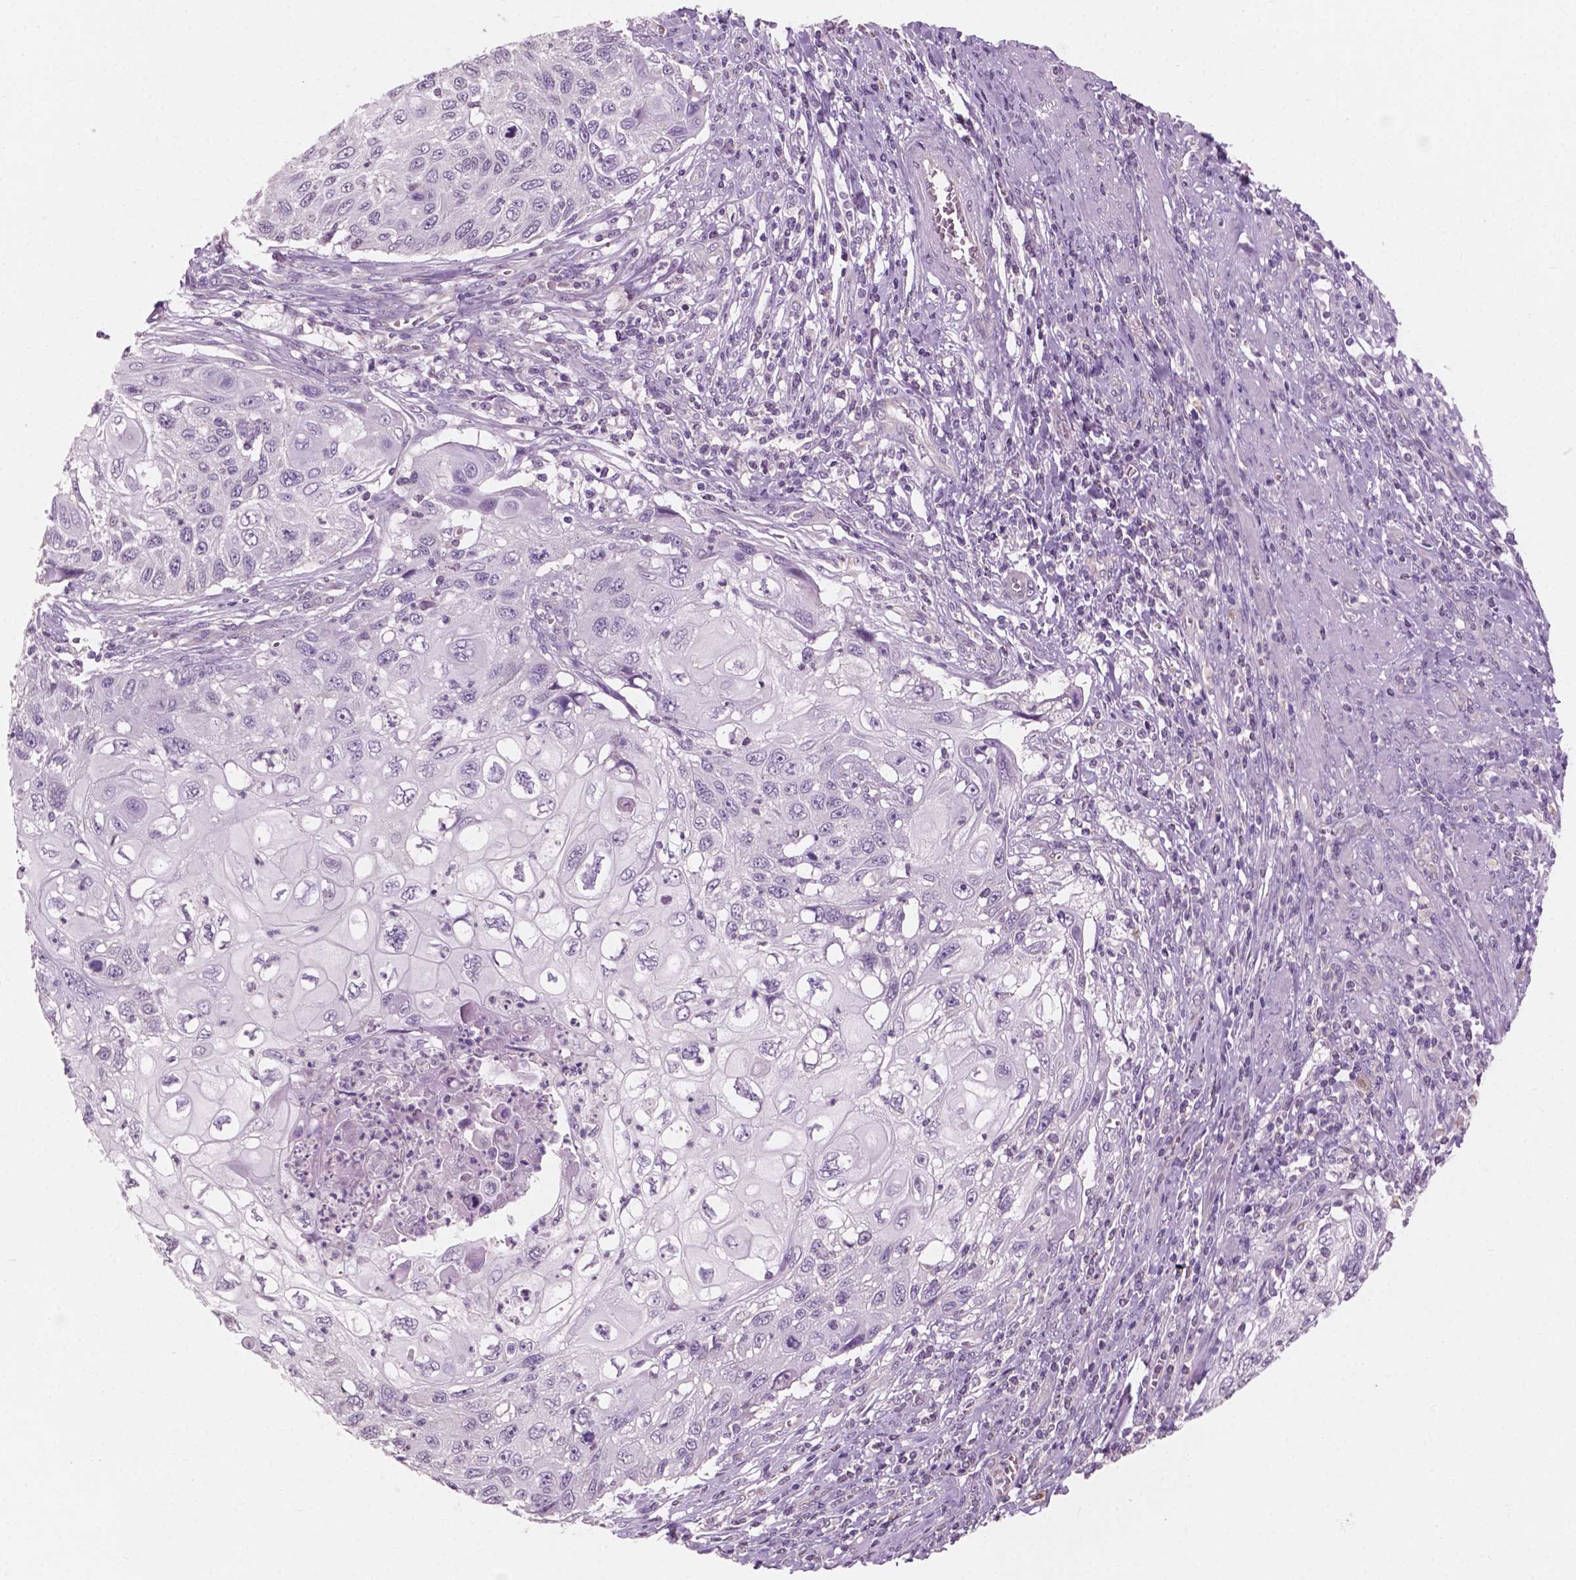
{"staining": {"intensity": "negative", "quantity": "none", "location": "none"}, "tissue": "cervical cancer", "cell_type": "Tumor cells", "image_type": "cancer", "snomed": [{"axis": "morphology", "description": "Squamous cell carcinoma, NOS"}, {"axis": "topography", "description": "Cervix"}], "caption": "Immunohistochemical staining of human cervical cancer shows no significant expression in tumor cells.", "gene": "AWAT1", "patient": {"sex": "female", "age": 70}}